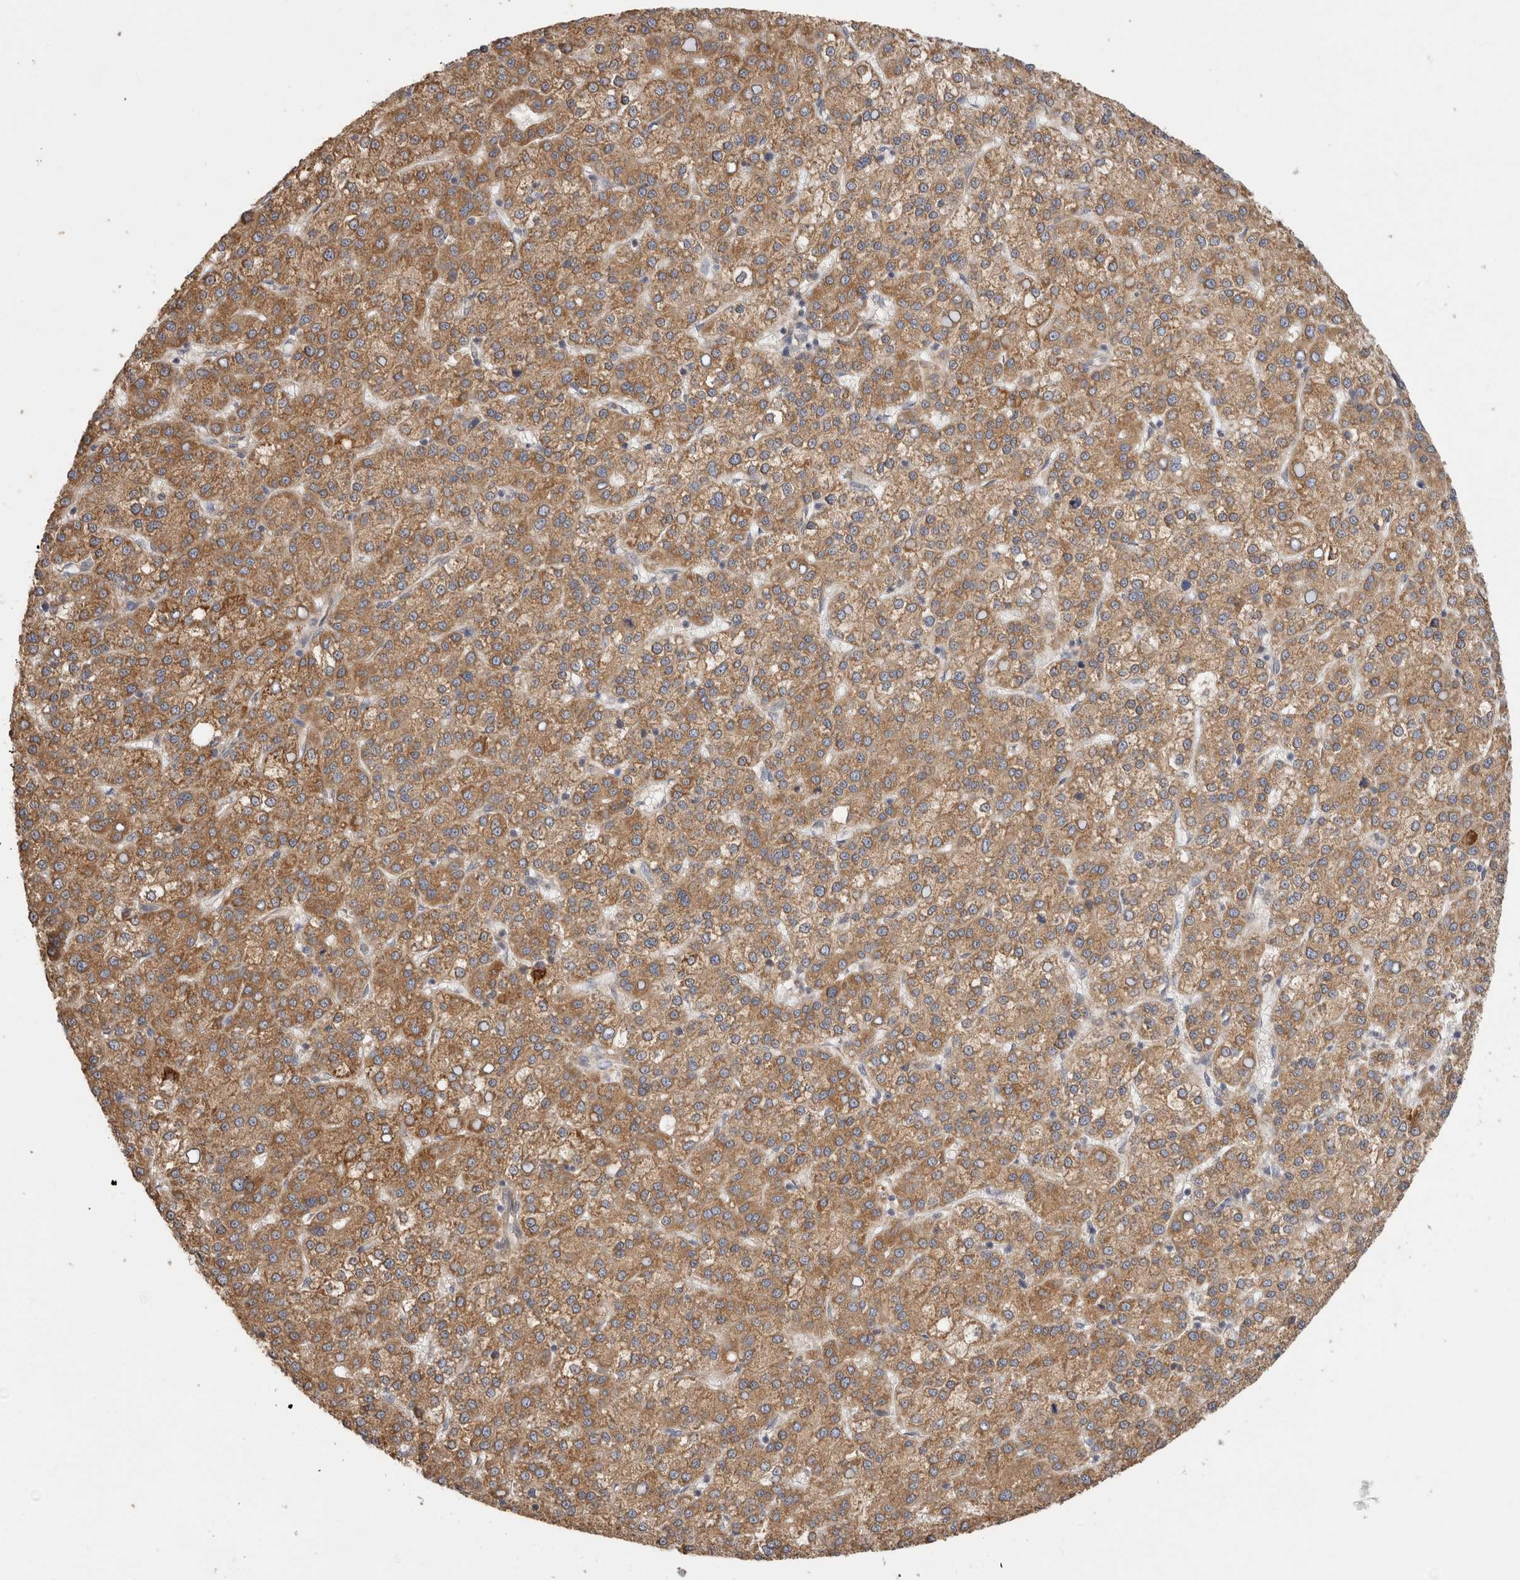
{"staining": {"intensity": "moderate", "quantity": ">75%", "location": "cytoplasmic/membranous"}, "tissue": "liver cancer", "cell_type": "Tumor cells", "image_type": "cancer", "snomed": [{"axis": "morphology", "description": "Carcinoma, Hepatocellular, NOS"}, {"axis": "topography", "description": "Liver"}], "caption": "Liver cancer stained with DAB (3,3'-diaminobenzidine) immunohistochemistry (IHC) shows medium levels of moderate cytoplasmic/membranous staining in about >75% of tumor cells.", "gene": "SGK3", "patient": {"sex": "female", "age": 58}}